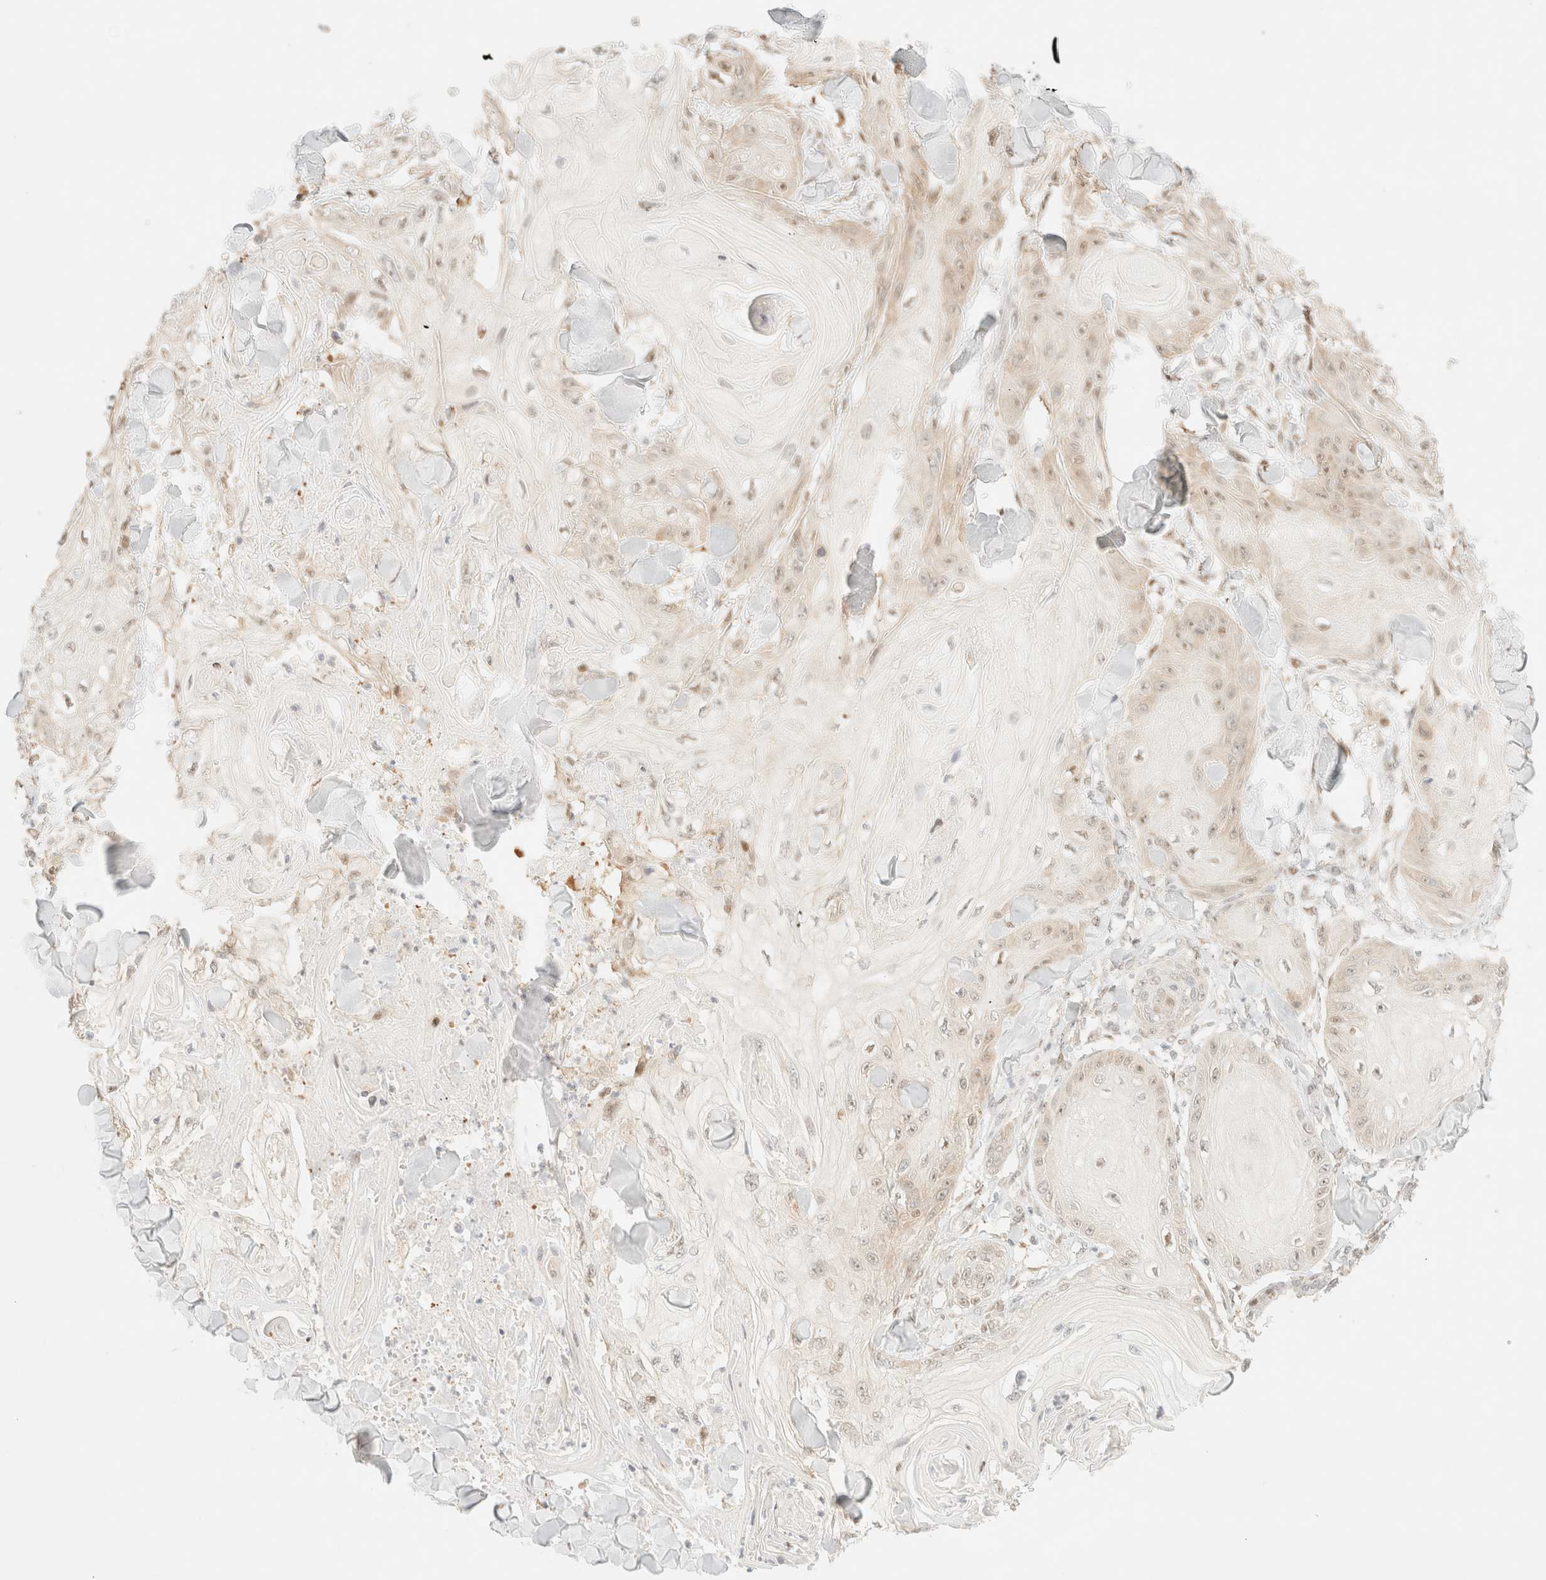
{"staining": {"intensity": "weak", "quantity": "<25%", "location": "nuclear"}, "tissue": "skin cancer", "cell_type": "Tumor cells", "image_type": "cancer", "snomed": [{"axis": "morphology", "description": "Squamous cell carcinoma, NOS"}, {"axis": "topography", "description": "Skin"}], "caption": "Skin squamous cell carcinoma was stained to show a protein in brown. There is no significant positivity in tumor cells.", "gene": "TSR1", "patient": {"sex": "male", "age": 74}}